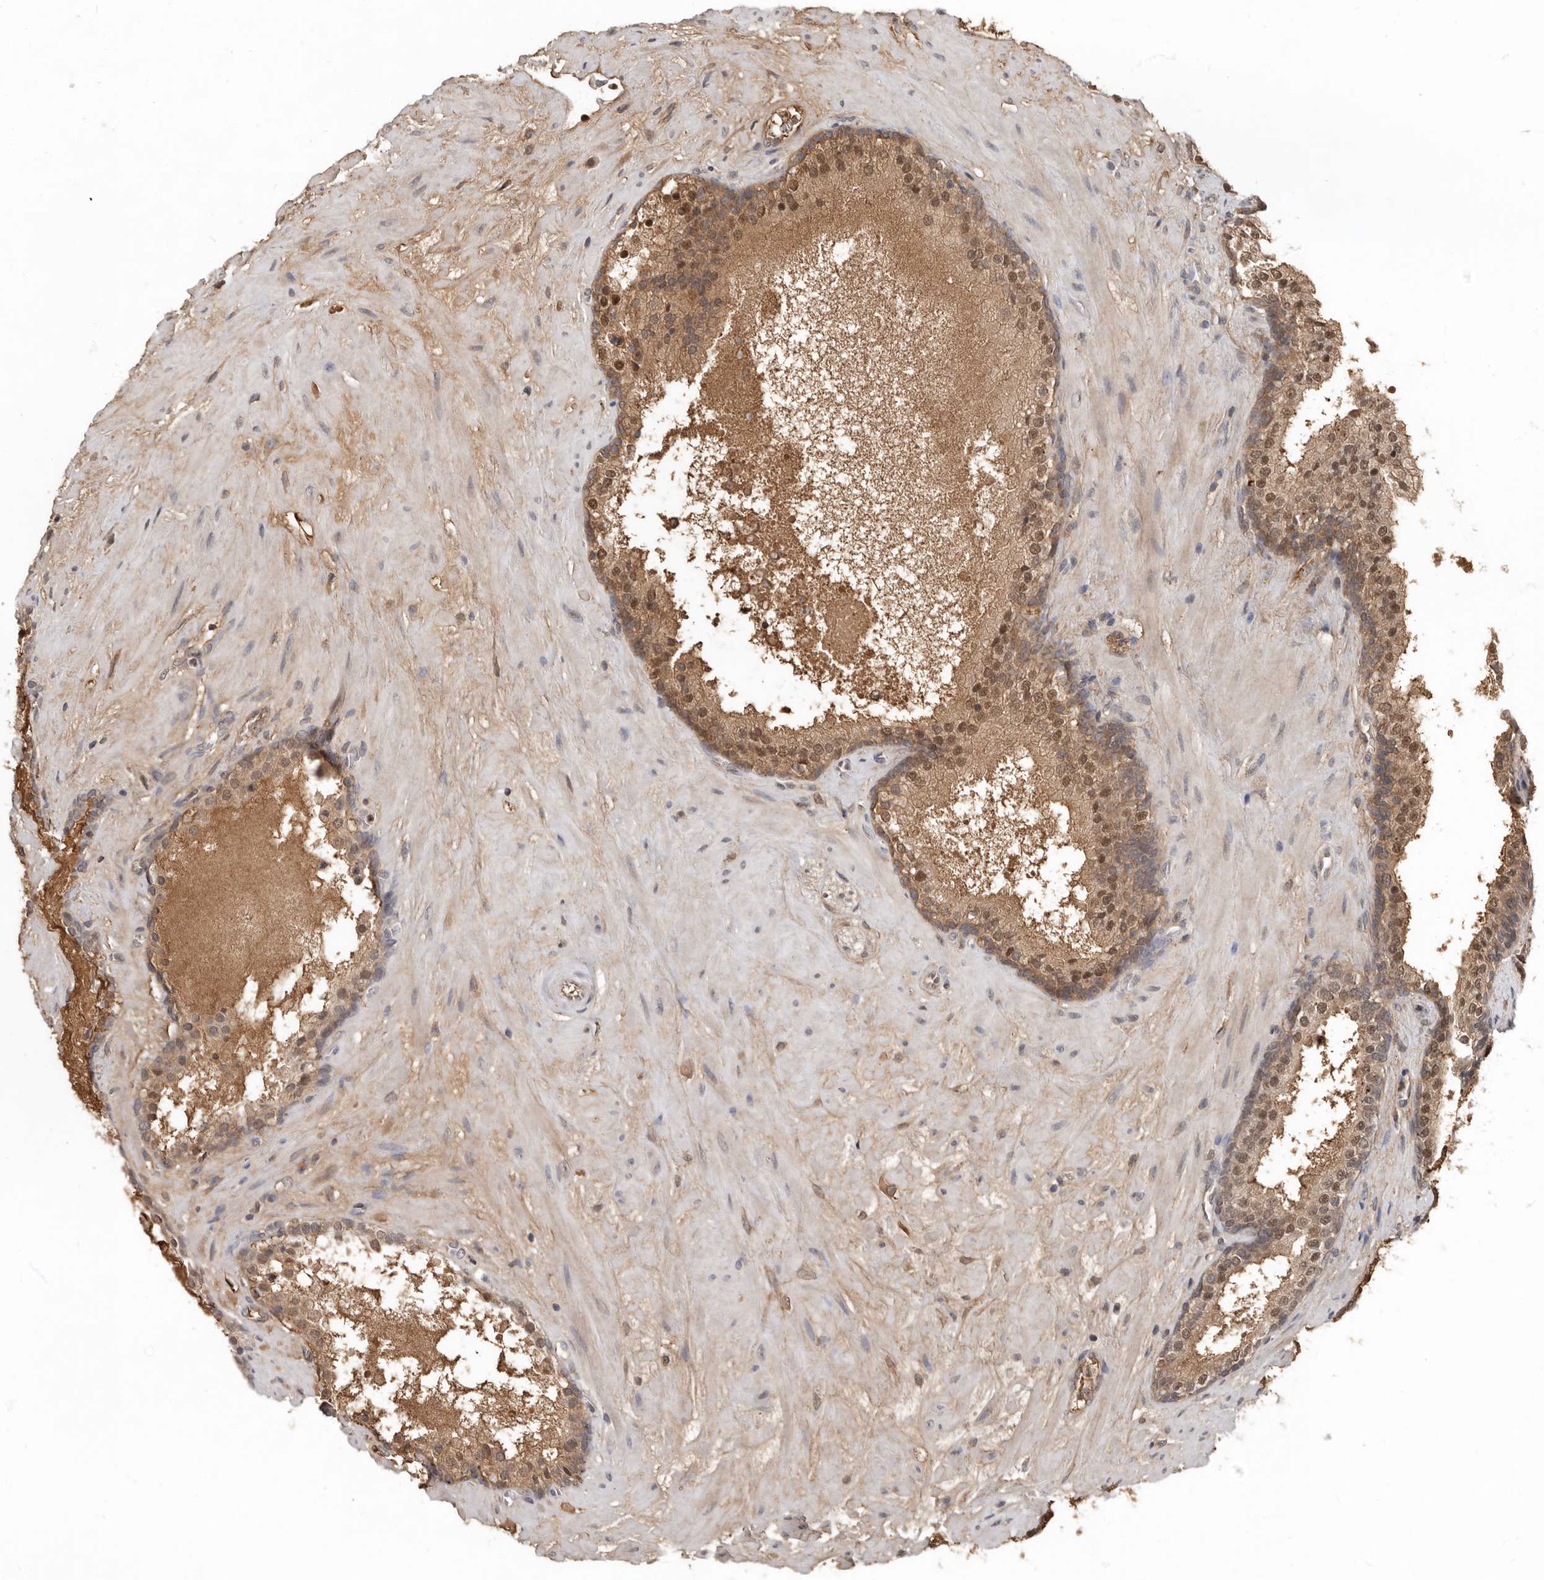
{"staining": {"intensity": "moderate", "quantity": ">75%", "location": "cytoplasmic/membranous,nuclear"}, "tissue": "prostate cancer", "cell_type": "Tumor cells", "image_type": "cancer", "snomed": [{"axis": "morphology", "description": "Adenocarcinoma, High grade"}, {"axis": "topography", "description": "Prostate"}], "caption": "High-grade adenocarcinoma (prostate) stained with a brown dye reveals moderate cytoplasmic/membranous and nuclear positive staining in approximately >75% of tumor cells.", "gene": "LRGUK", "patient": {"sex": "male", "age": 56}}